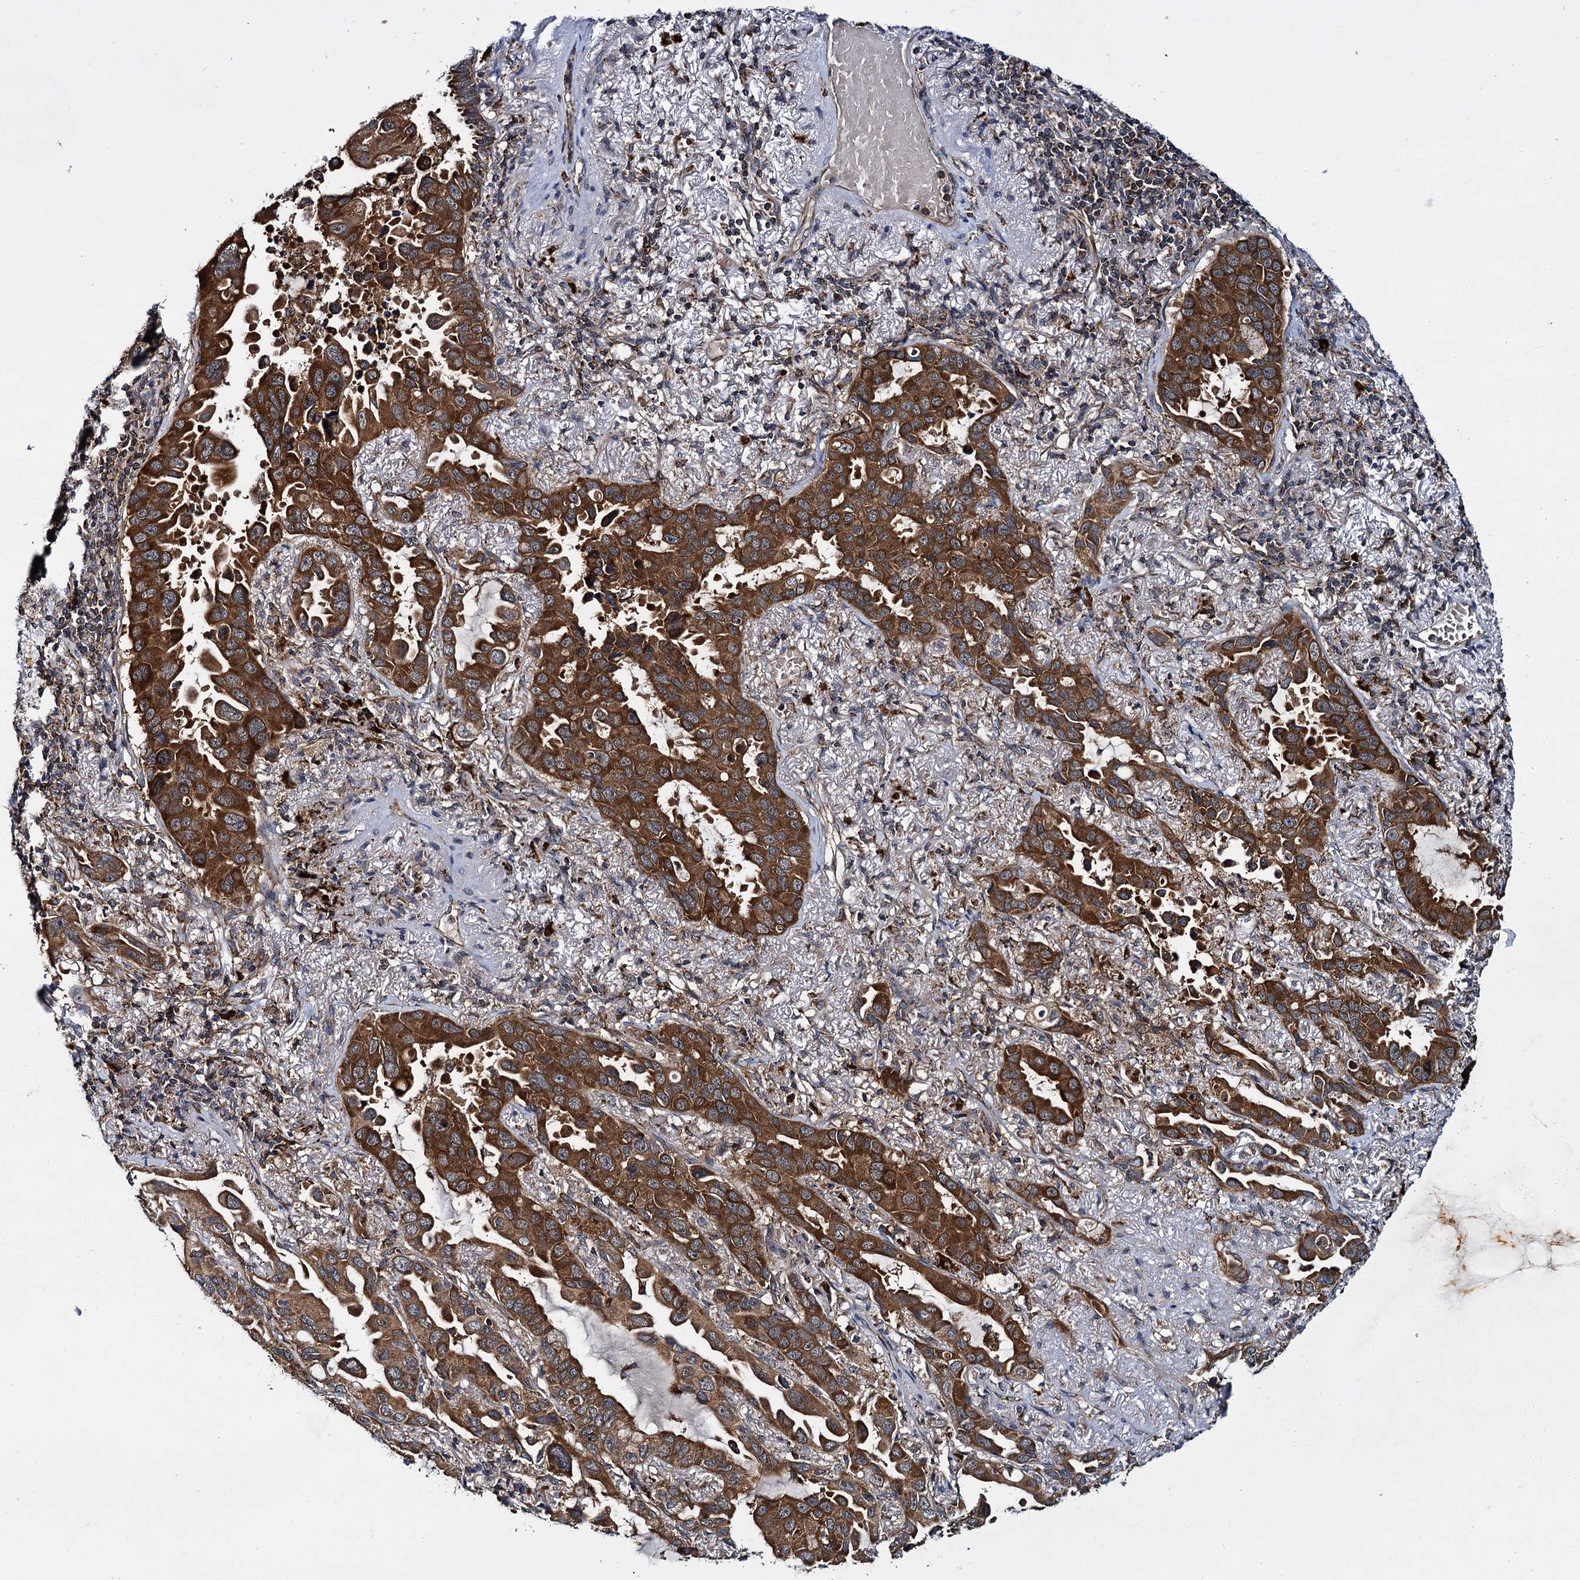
{"staining": {"intensity": "strong", "quantity": ">75%", "location": "cytoplasmic/membranous"}, "tissue": "lung cancer", "cell_type": "Tumor cells", "image_type": "cancer", "snomed": [{"axis": "morphology", "description": "Adenocarcinoma, NOS"}, {"axis": "topography", "description": "Lung"}], "caption": "High-power microscopy captured an immunohistochemistry (IHC) micrograph of adenocarcinoma (lung), revealing strong cytoplasmic/membranous staining in about >75% of tumor cells.", "gene": "UFM1", "patient": {"sex": "male", "age": 64}}